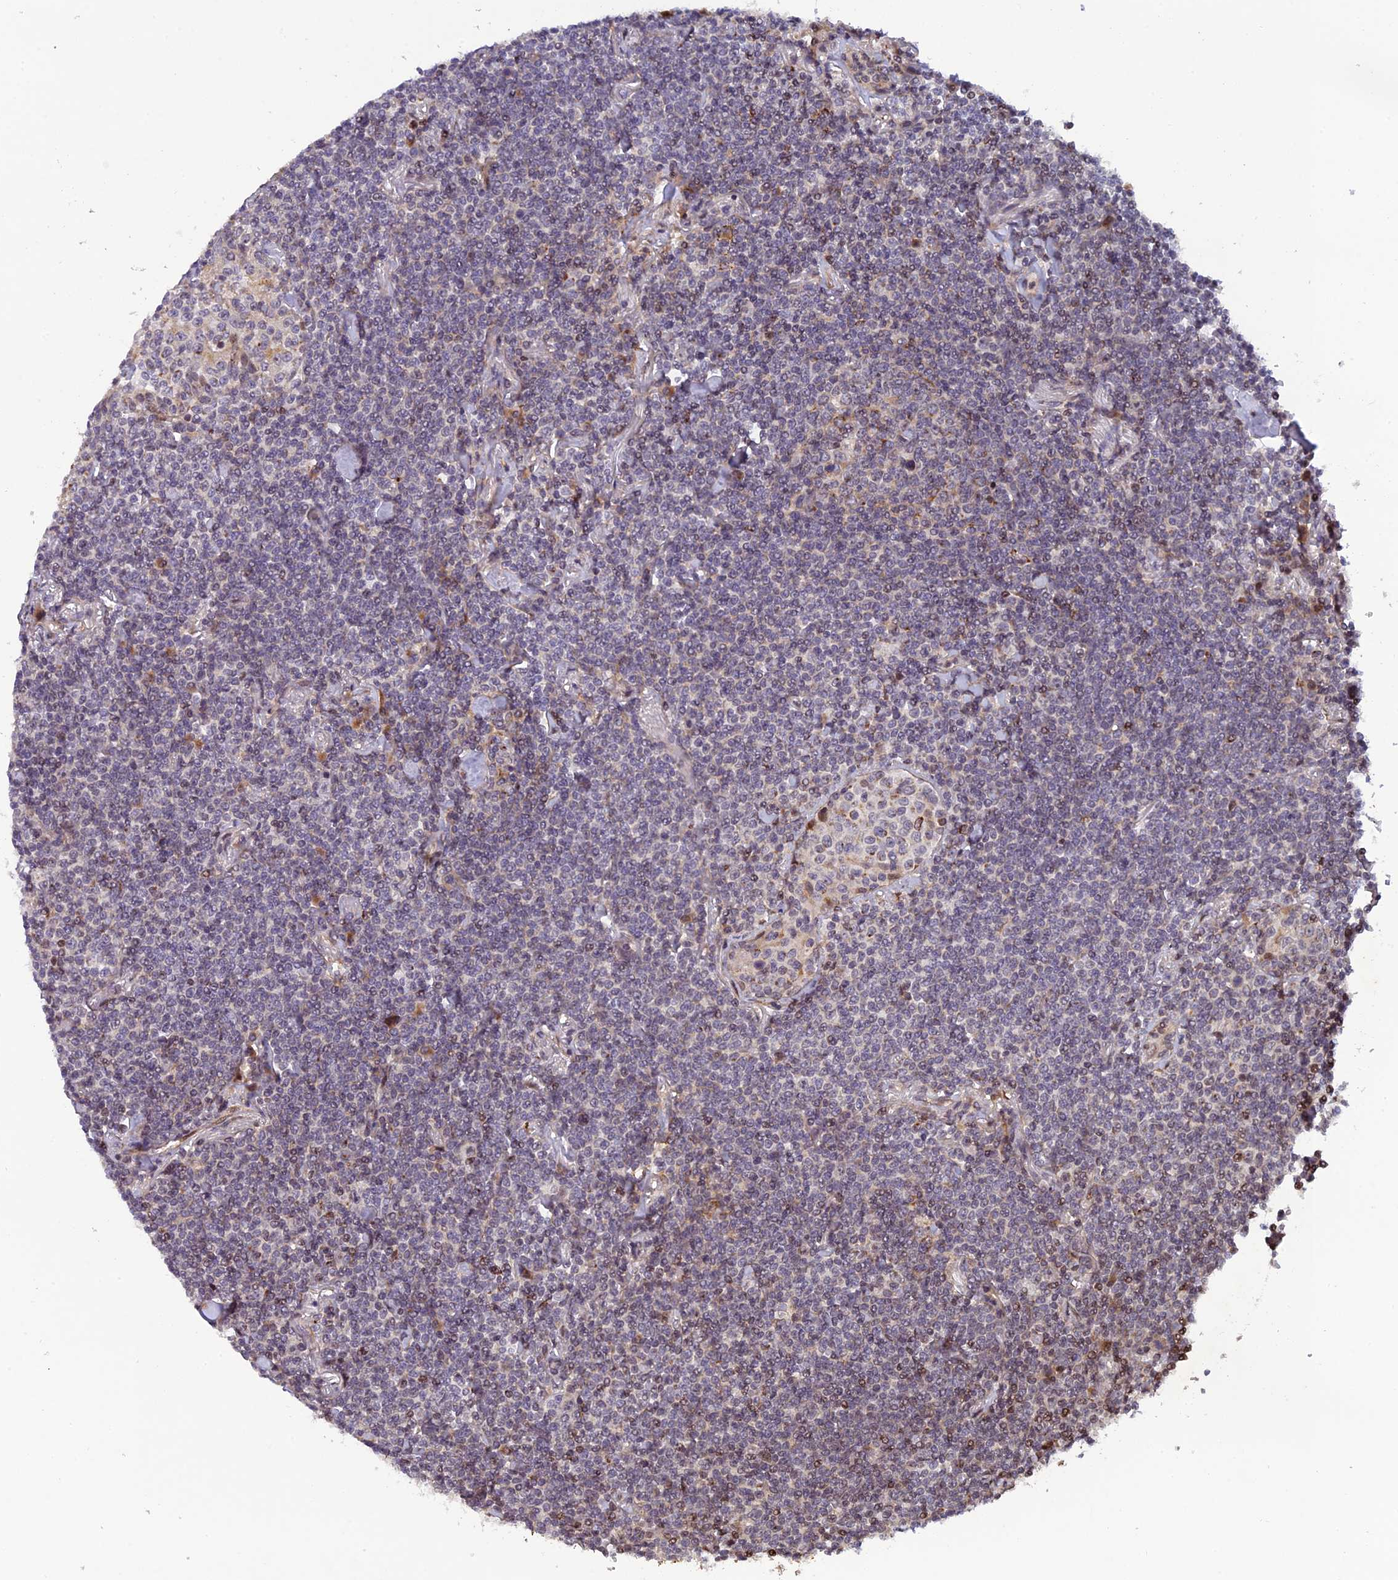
{"staining": {"intensity": "negative", "quantity": "none", "location": "none"}, "tissue": "lymphoma", "cell_type": "Tumor cells", "image_type": "cancer", "snomed": [{"axis": "morphology", "description": "Malignant lymphoma, non-Hodgkin's type, Low grade"}, {"axis": "topography", "description": "Lung"}], "caption": "Immunohistochemistry (IHC) of human lymphoma reveals no positivity in tumor cells. Brightfield microscopy of immunohistochemistry stained with DAB (3,3'-diaminobenzidine) (brown) and hematoxylin (blue), captured at high magnification.", "gene": "SMIM7", "patient": {"sex": "female", "age": 71}}